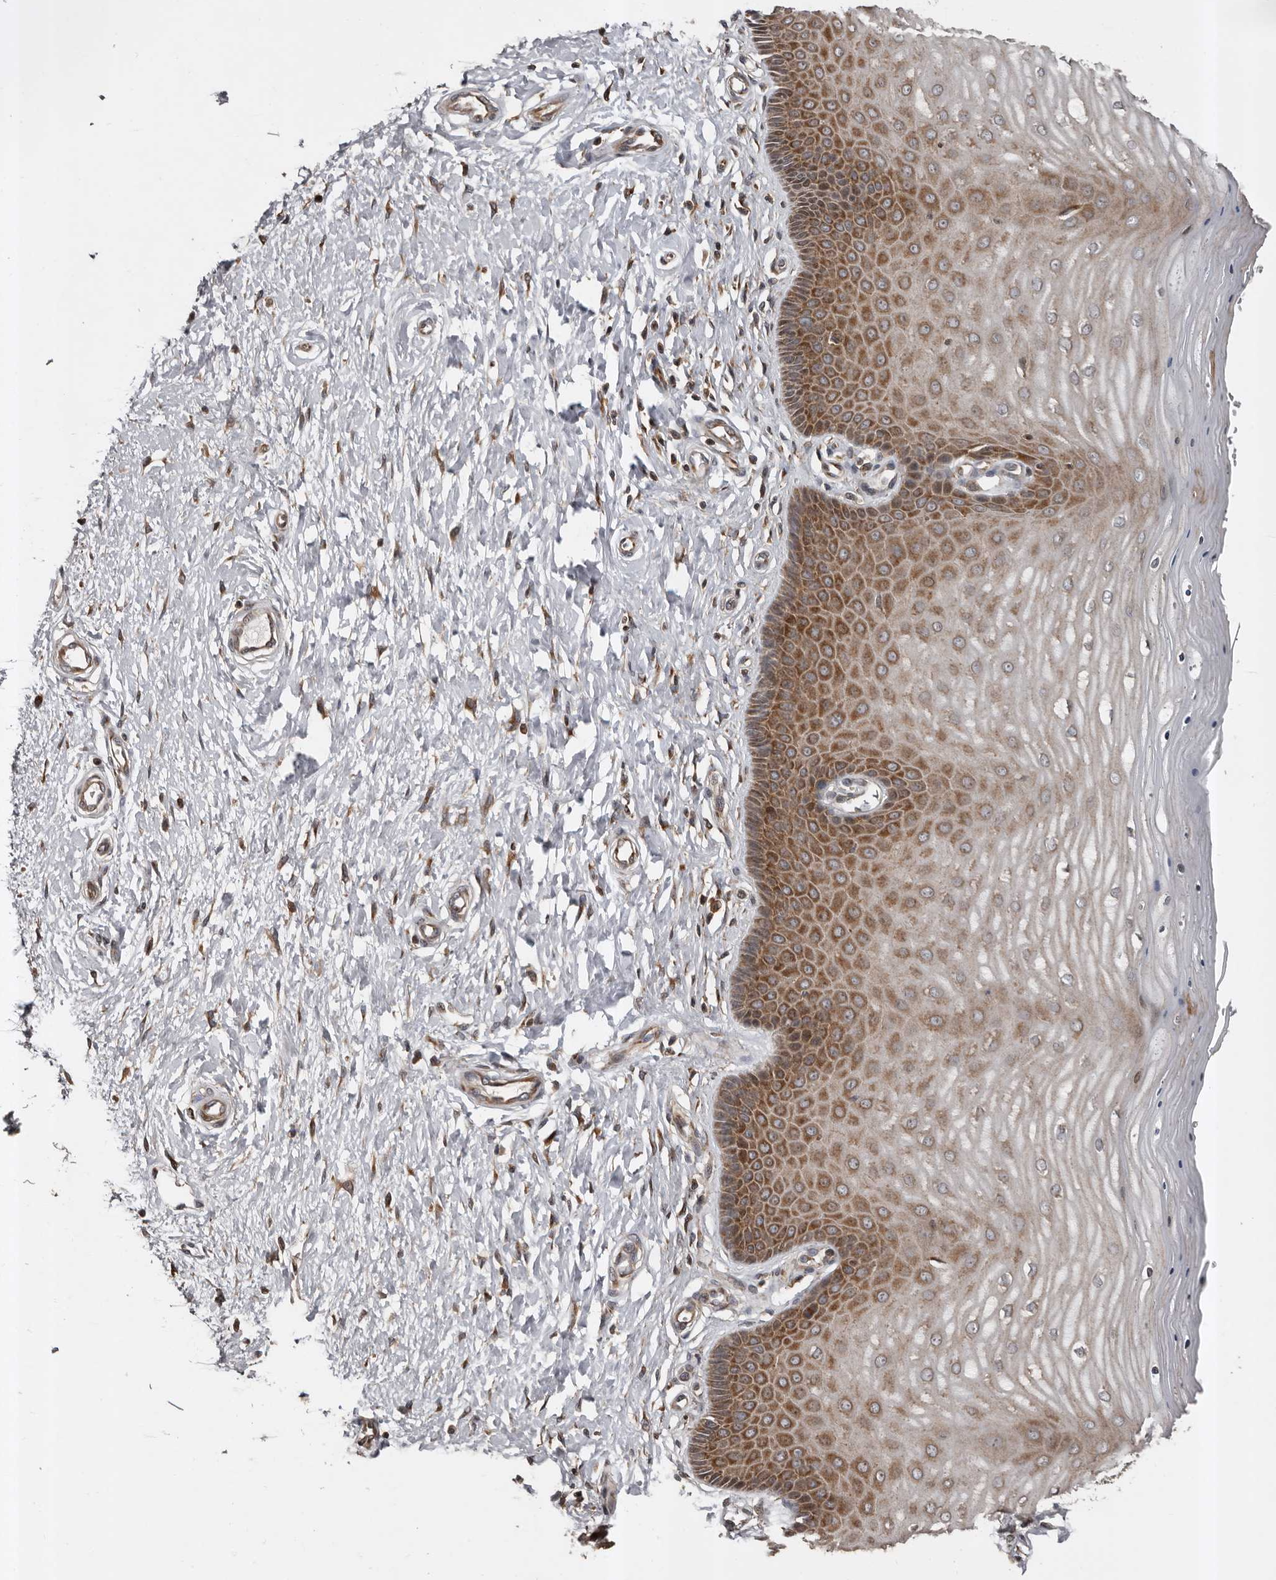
{"staining": {"intensity": "moderate", "quantity": "25%-75%", "location": "cytoplasmic/membranous"}, "tissue": "cervix", "cell_type": "Glandular cells", "image_type": "normal", "snomed": [{"axis": "morphology", "description": "Normal tissue, NOS"}, {"axis": "topography", "description": "Cervix"}], "caption": "Immunohistochemical staining of normal cervix reveals moderate cytoplasmic/membranous protein staining in approximately 25%-75% of glandular cells.", "gene": "CCDC190", "patient": {"sex": "female", "age": 55}}